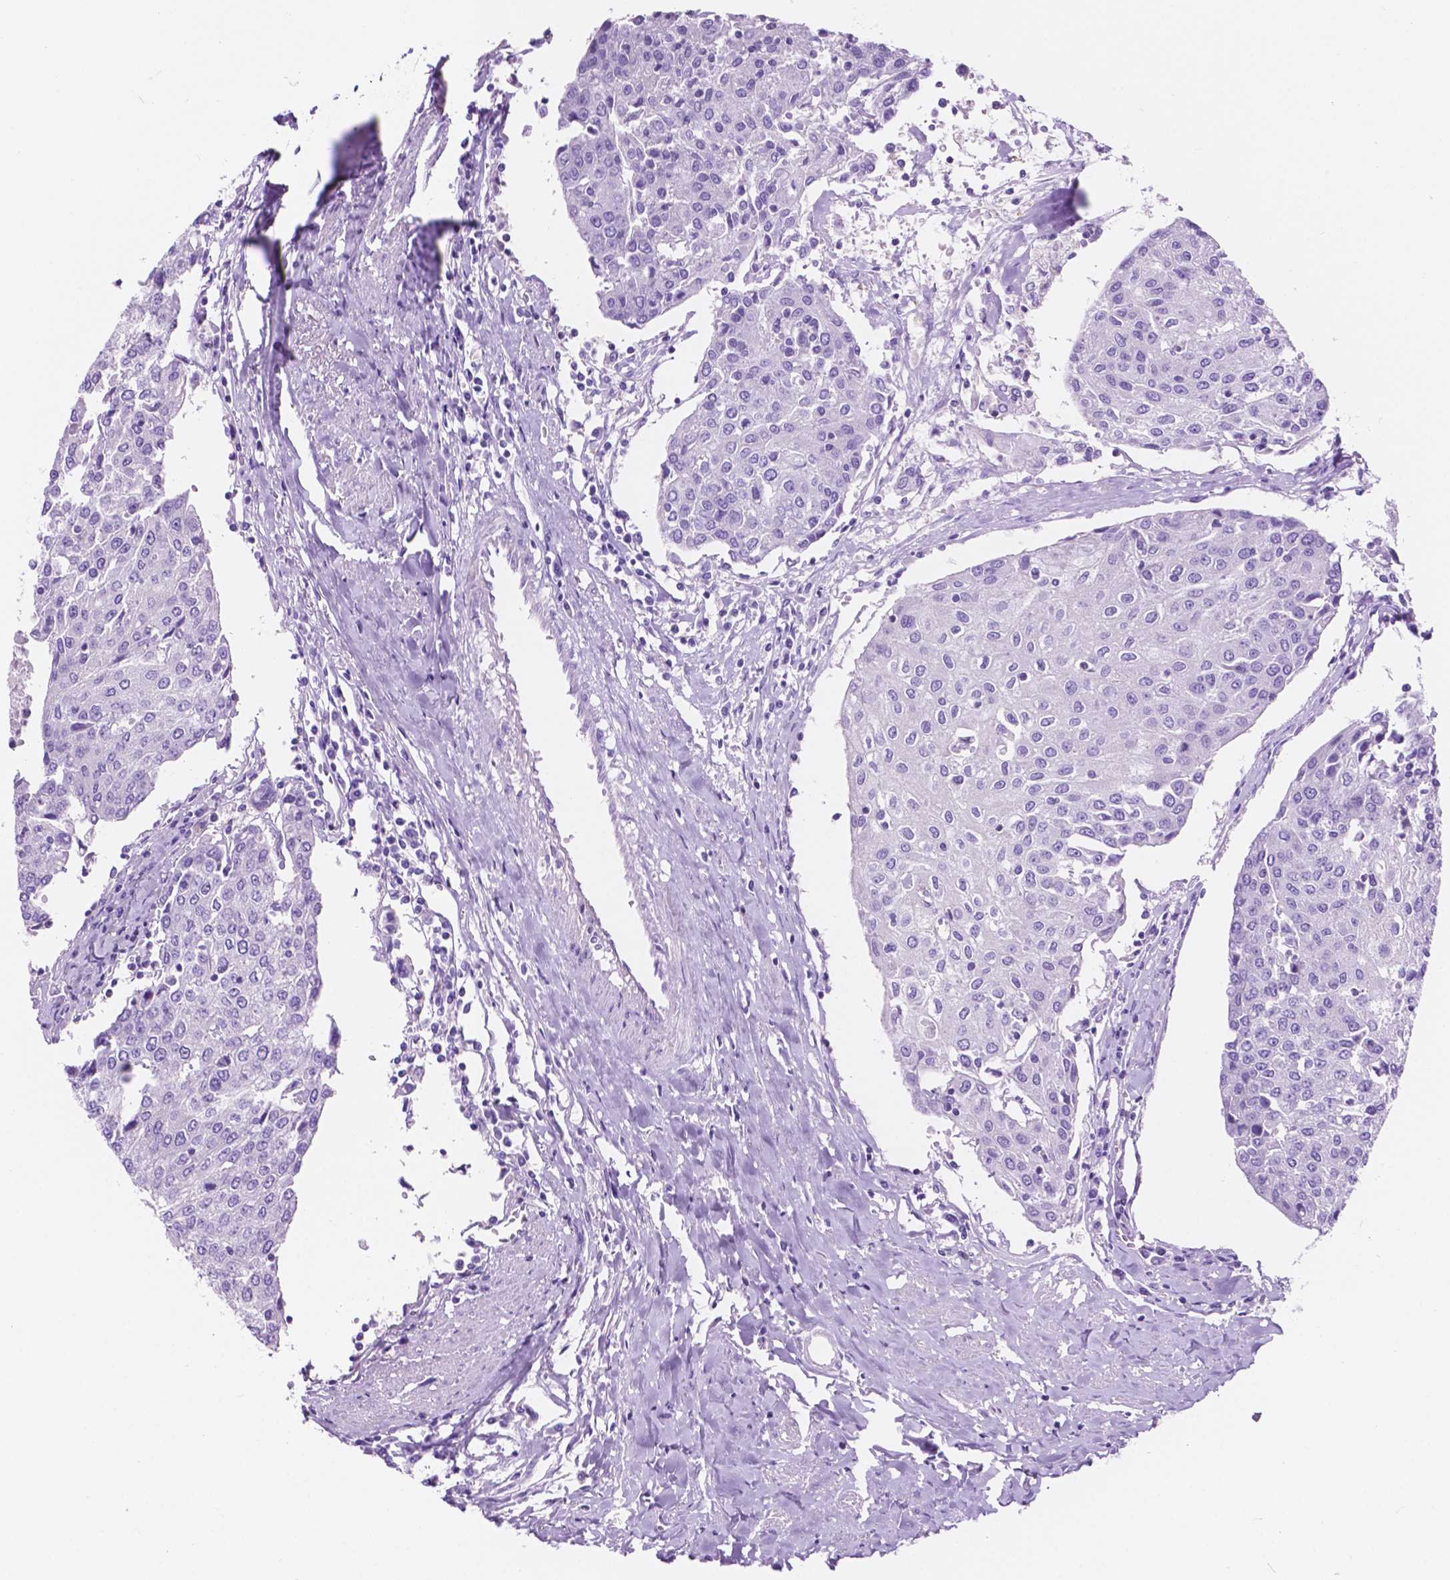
{"staining": {"intensity": "negative", "quantity": "none", "location": "none"}, "tissue": "urothelial cancer", "cell_type": "Tumor cells", "image_type": "cancer", "snomed": [{"axis": "morphology", "description": "Urothelial carcinoma, High grade"}, {"axis": "topography", "description": "Urinary bladder"}], "caption": "There is no significant positivity in tumor cells of high-grade urothelial carcinoma.", "gene": "IGFN1", "patient": {"sex": "female", "age": 85}}